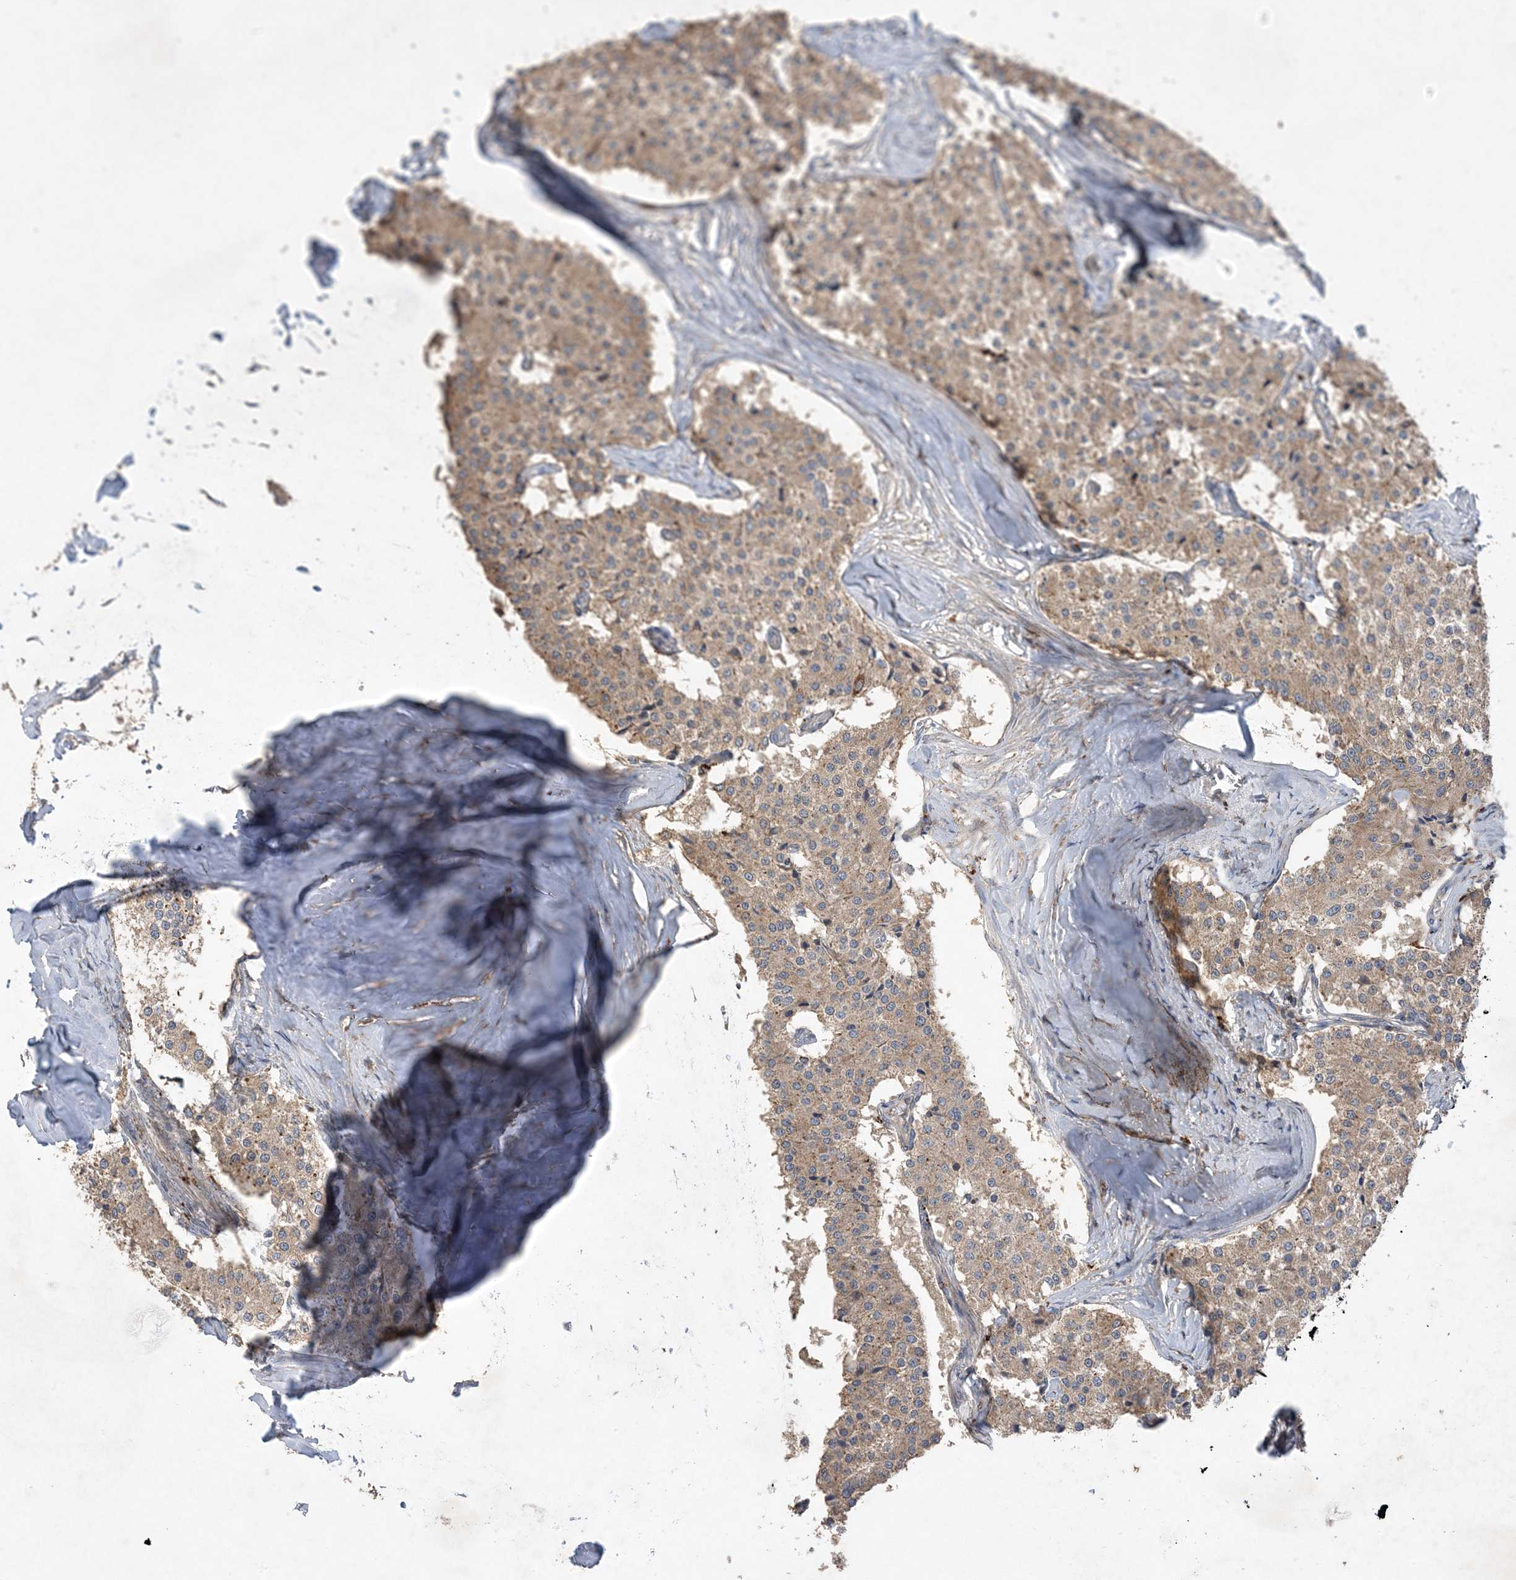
{"staining": {"intensity": "weak", "quantity": ">75%", "location": "cytoplasmic/membranous"}, "tissue": "carcinoid", "cell_type": "Tumor cells", "image_type": "cancer", "snomed": [{"axis": "morphology", "description": "Carcinoid, malignant, NOS"}, {"axis": "topography", "description": "Colon"}], "caption": "Carcinoid tissue exhibits weak cytoplasmic/membranous expression in about >75% of tumor cells", "gene": "MASP2", "patient": {"sex": "female", "age": 52}}